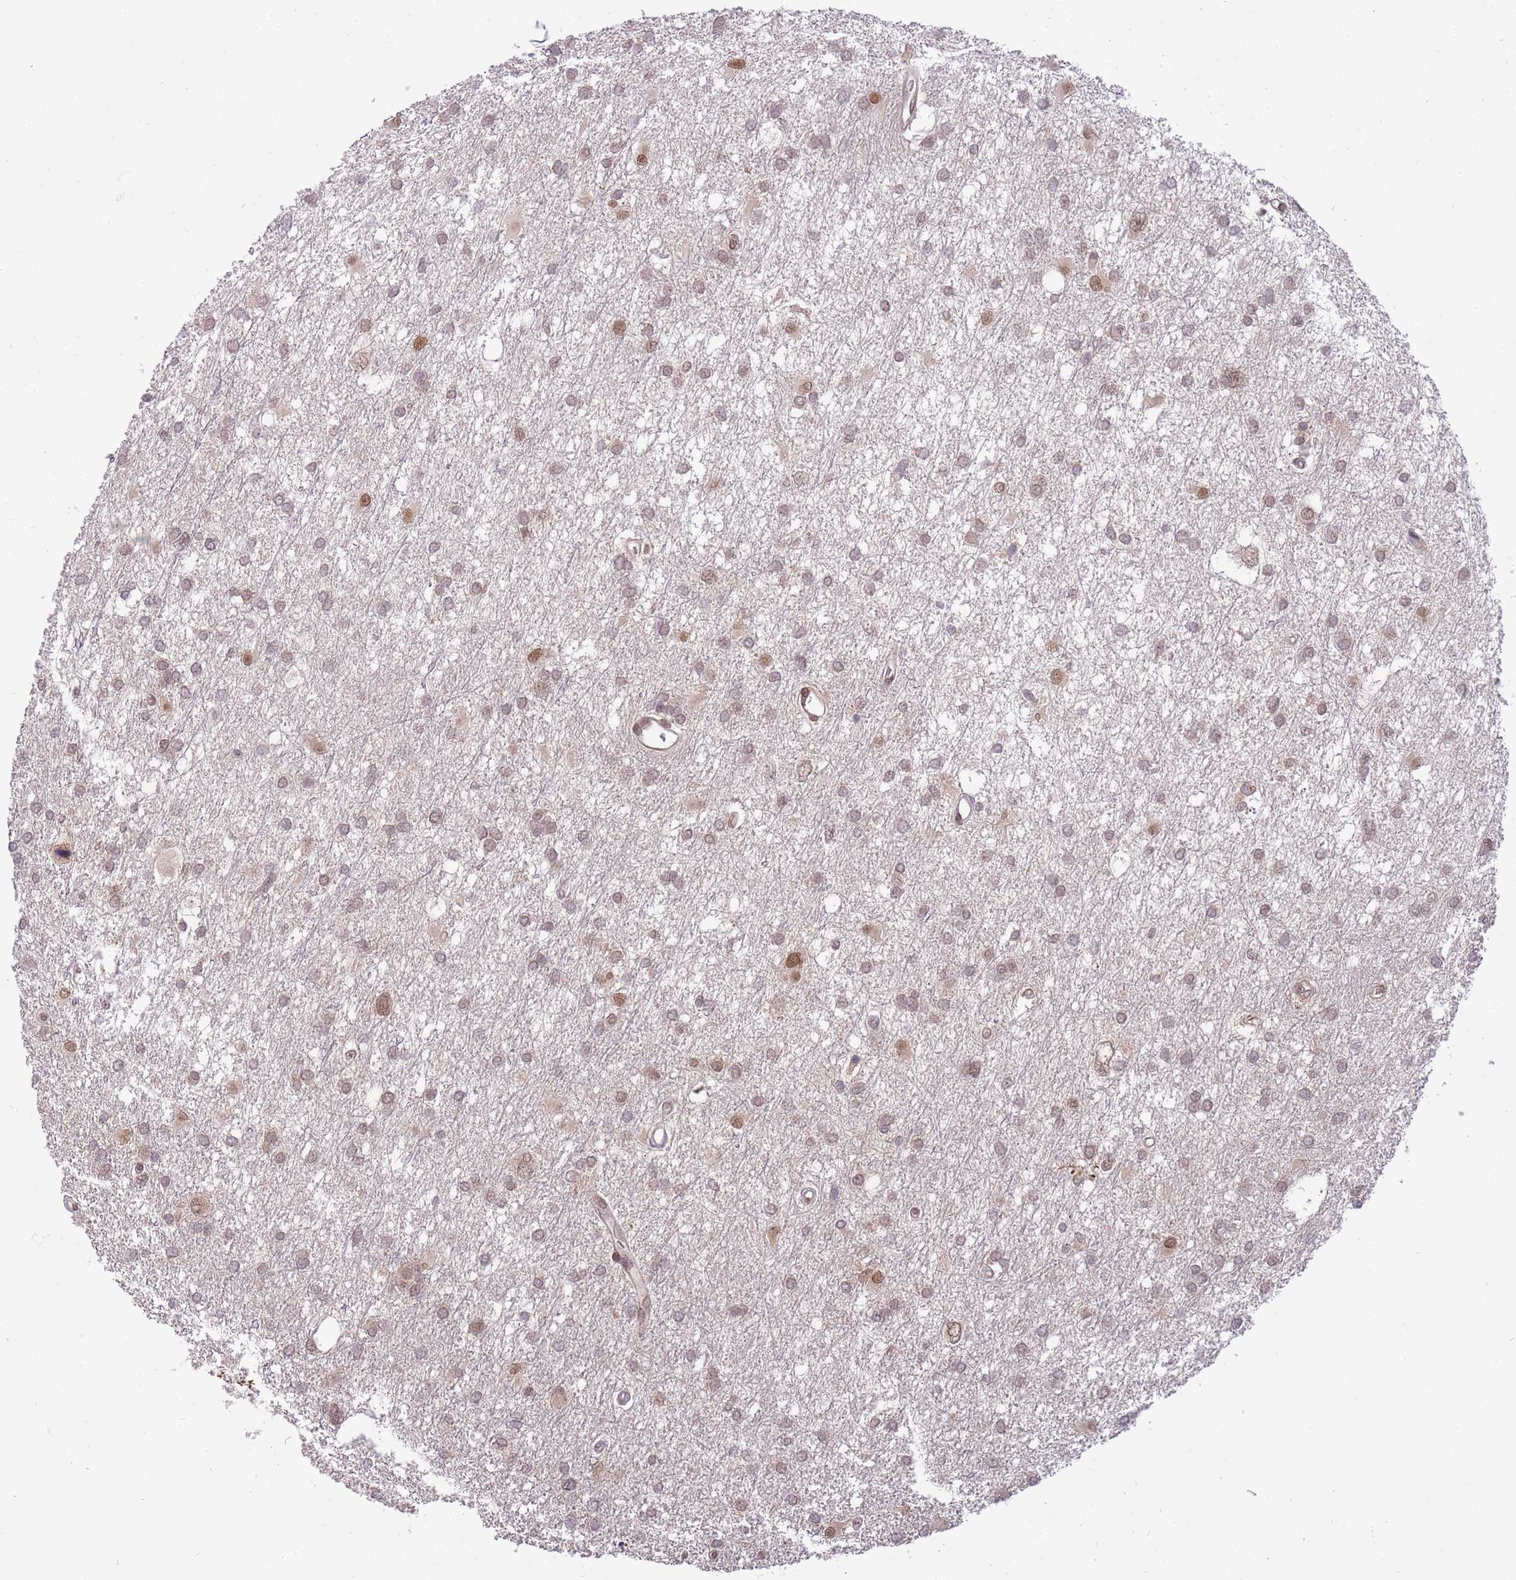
{"staining": {"intensity": "weak", "quantity": "25%-75%", "location": "nuclear"}, "tissue": "glioma", "cell_type": "Tumor cells", "image_type": "cancer", "snomed": [{"axis": "morphology", "description": "Glioma, malignant, High grade"}, {"axis": "topography", "description": "Brain"}], "caption": "Tumor cells show weak nuclear positivity in approximately 25%-75% of cells in glioma.", "gene": "CDIP1", "patient": {"sex": "male", "age": 61}}